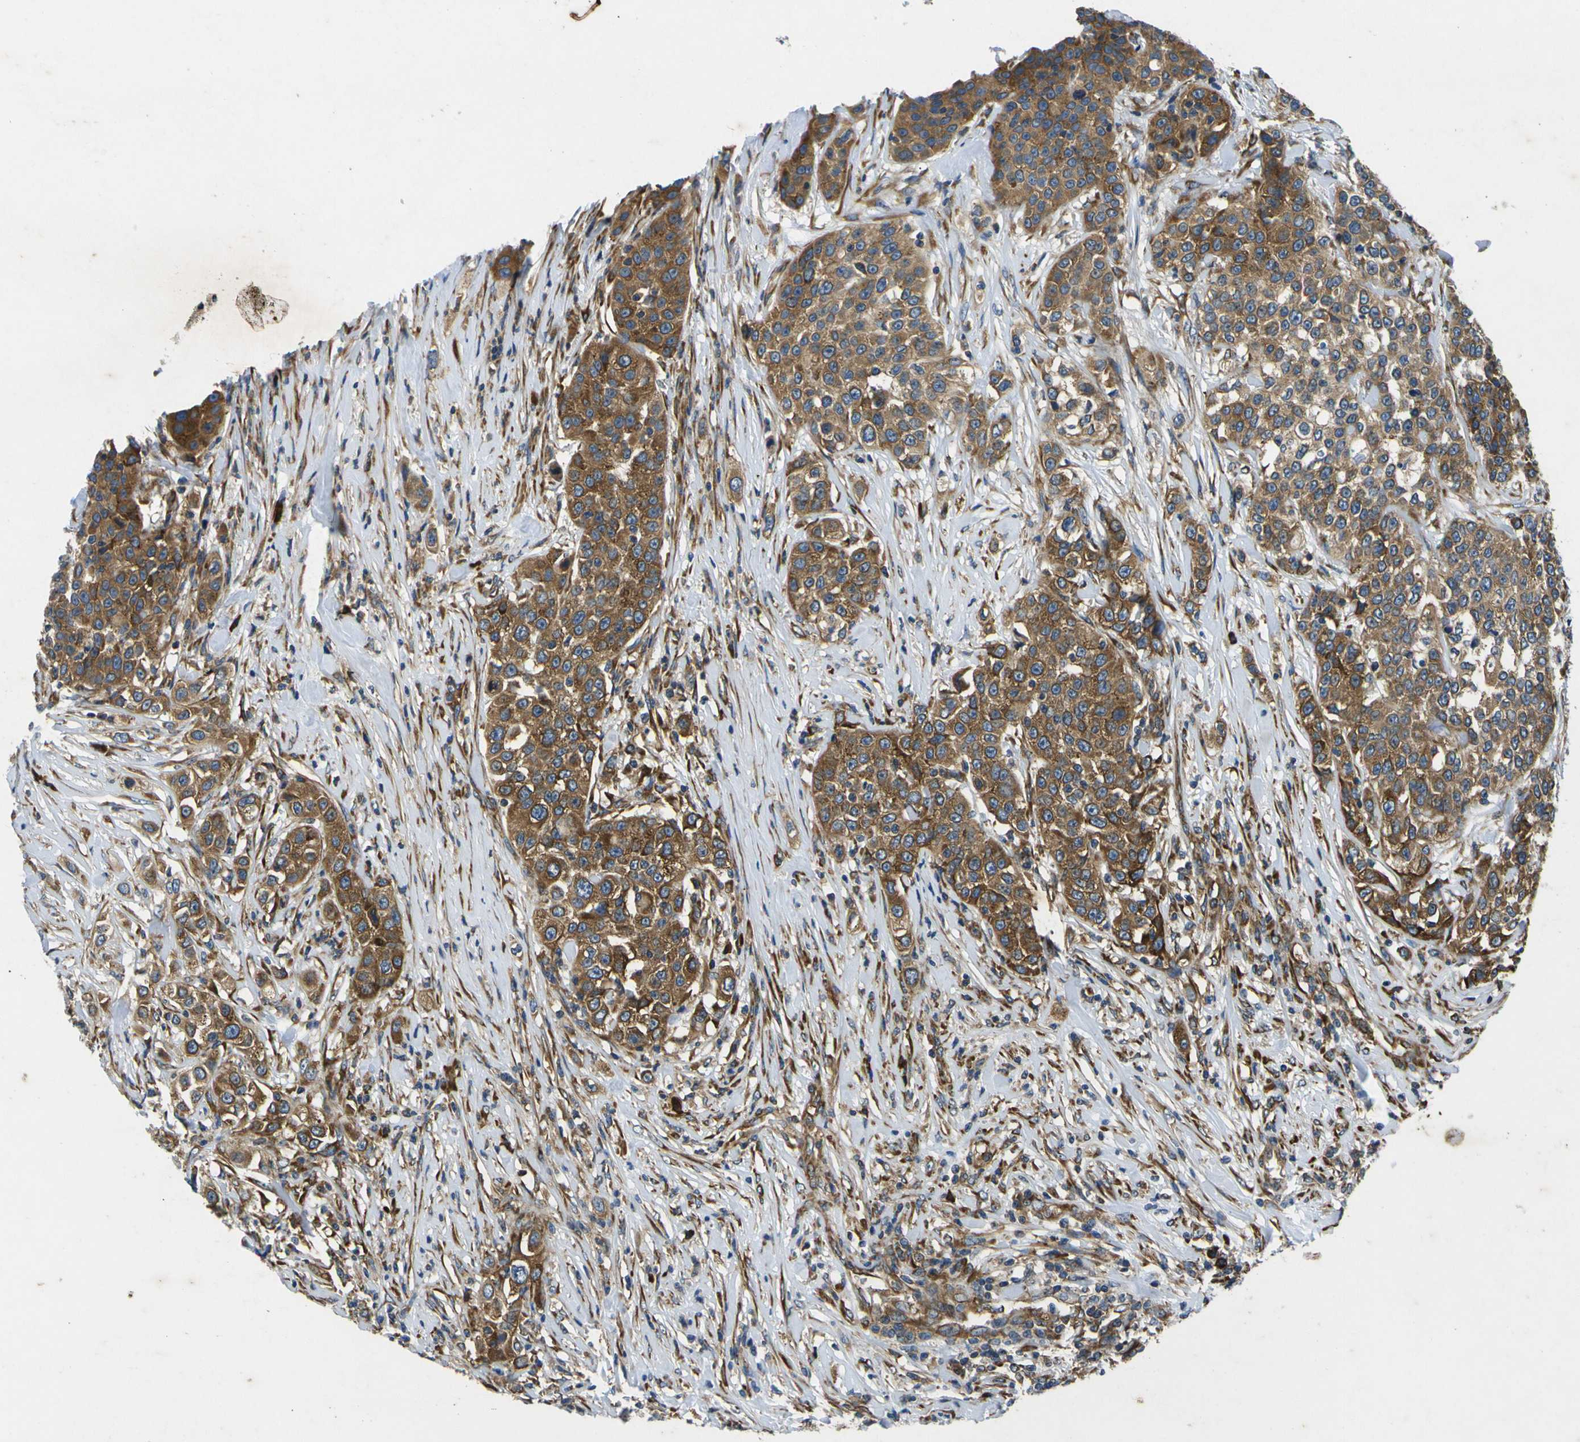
{"staining": {"intensity": "moderate", "quantity": ">75%", "location": "cytoplasmic/membranous"}, "tissue": "urothelial cancer", "cell_type": "Tumor cells", "image_type": "cancer", "snomed": [{"axis": "morphology", "description": "Urothelial carcinoma, High grade"}, {"axis": "topography", "description": "Urinary bladder"}], "caption": "This micrograph exhibits immunohistochemistry (IHC) staining of high-grade urothelial carcinoma, with medium moderate cytoplasmic/membranous positivity in about >75% of tumor cells.", "gene": "RPSA", "patient": {"sex": "female", "age": 80}}